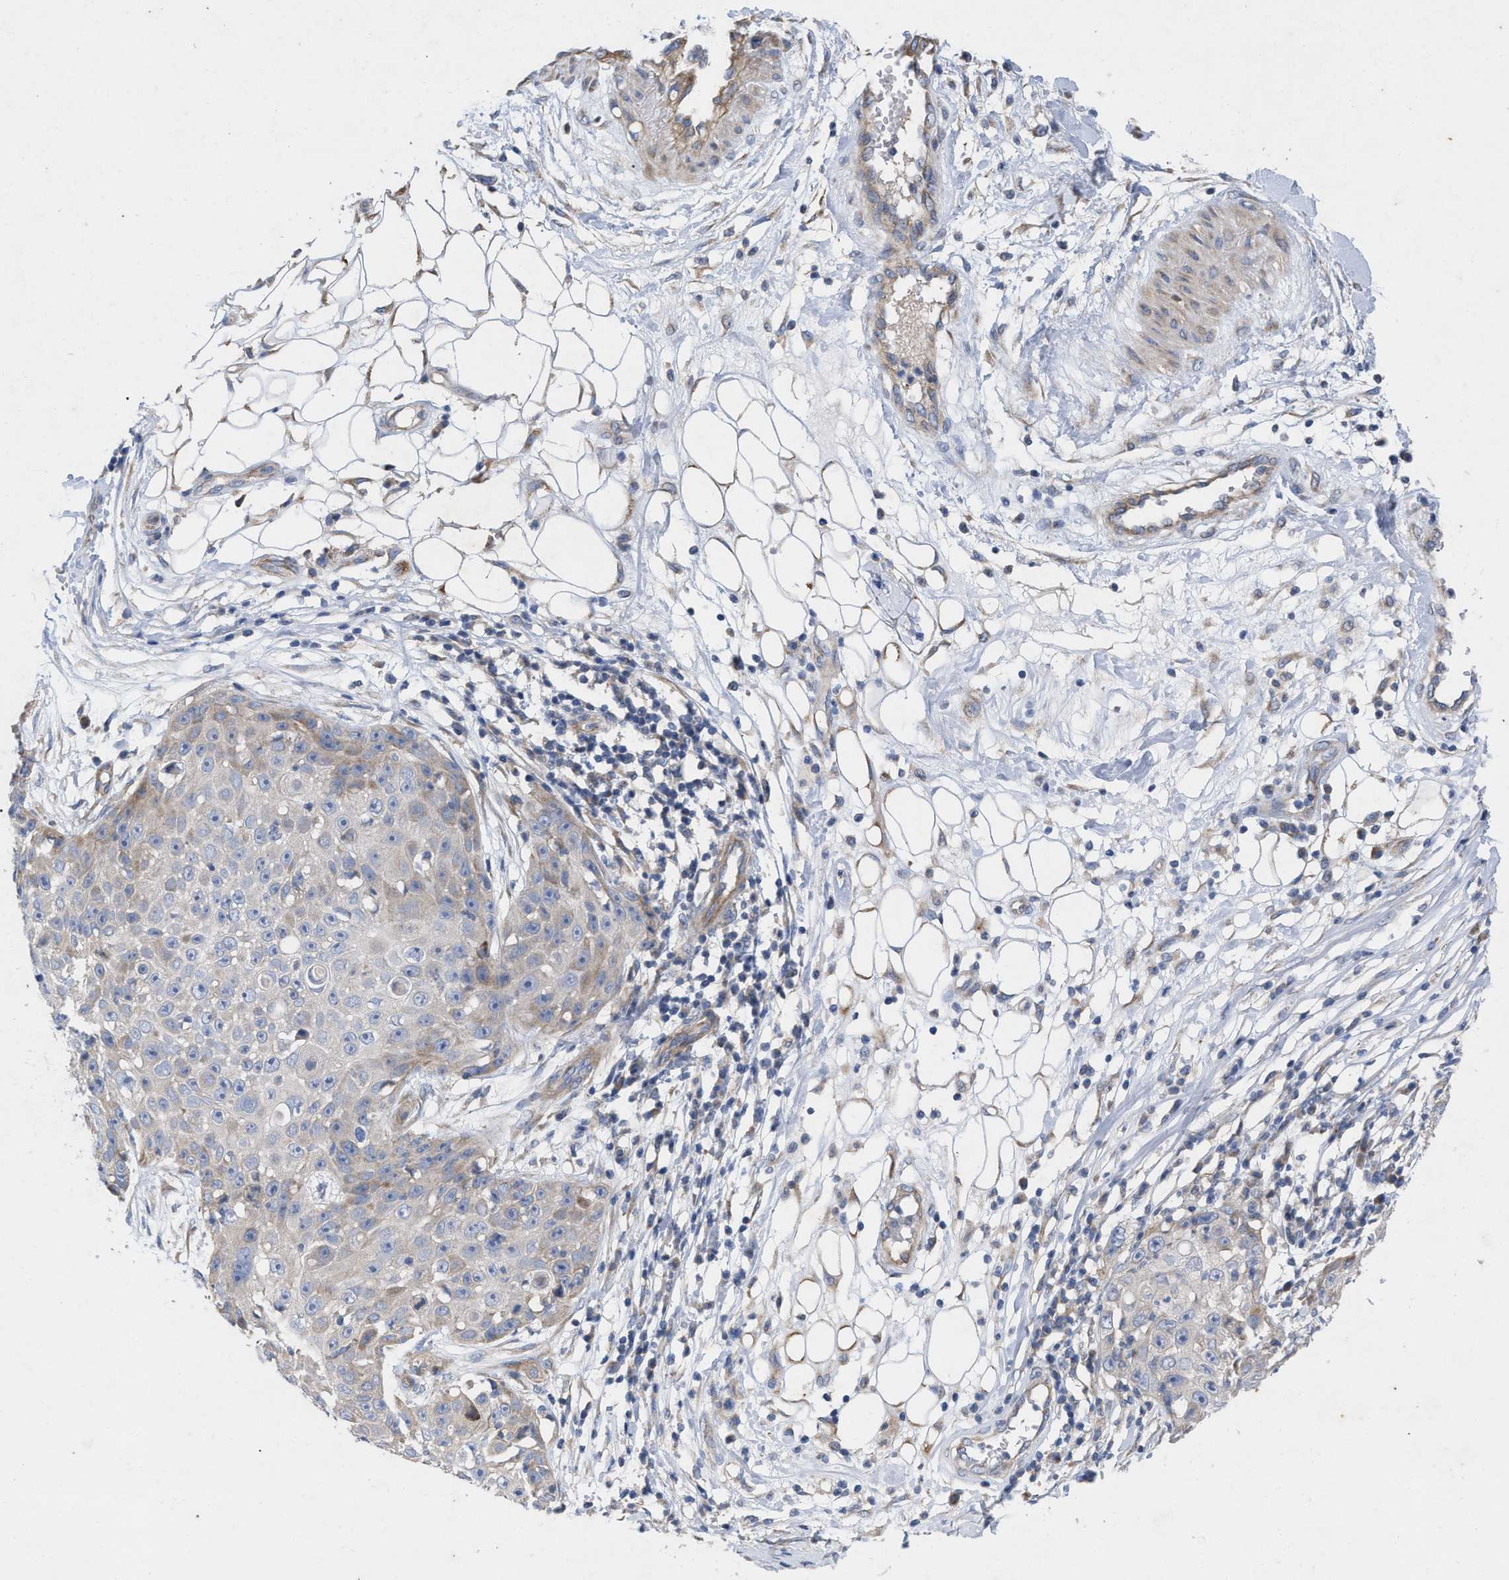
{"staining": {"intensity": "weak", "quantity": "<25%", "location": "cytoplasmic/membranous"}, "tissue": "skin cancer", "cell_type": "Tumor cells", "image_type": "cancer", "snomed": [{"axis": "morphology", "description": "Squamous cell carcinoma, NOS"}, {"axis": "topography", "description": "Skin"}], "caption": "Photomicrograph shows no significant protein expression in tumor cells of skin cancer.", "gene": "VIP", "patient": {"sex": "male", "age": 86}}